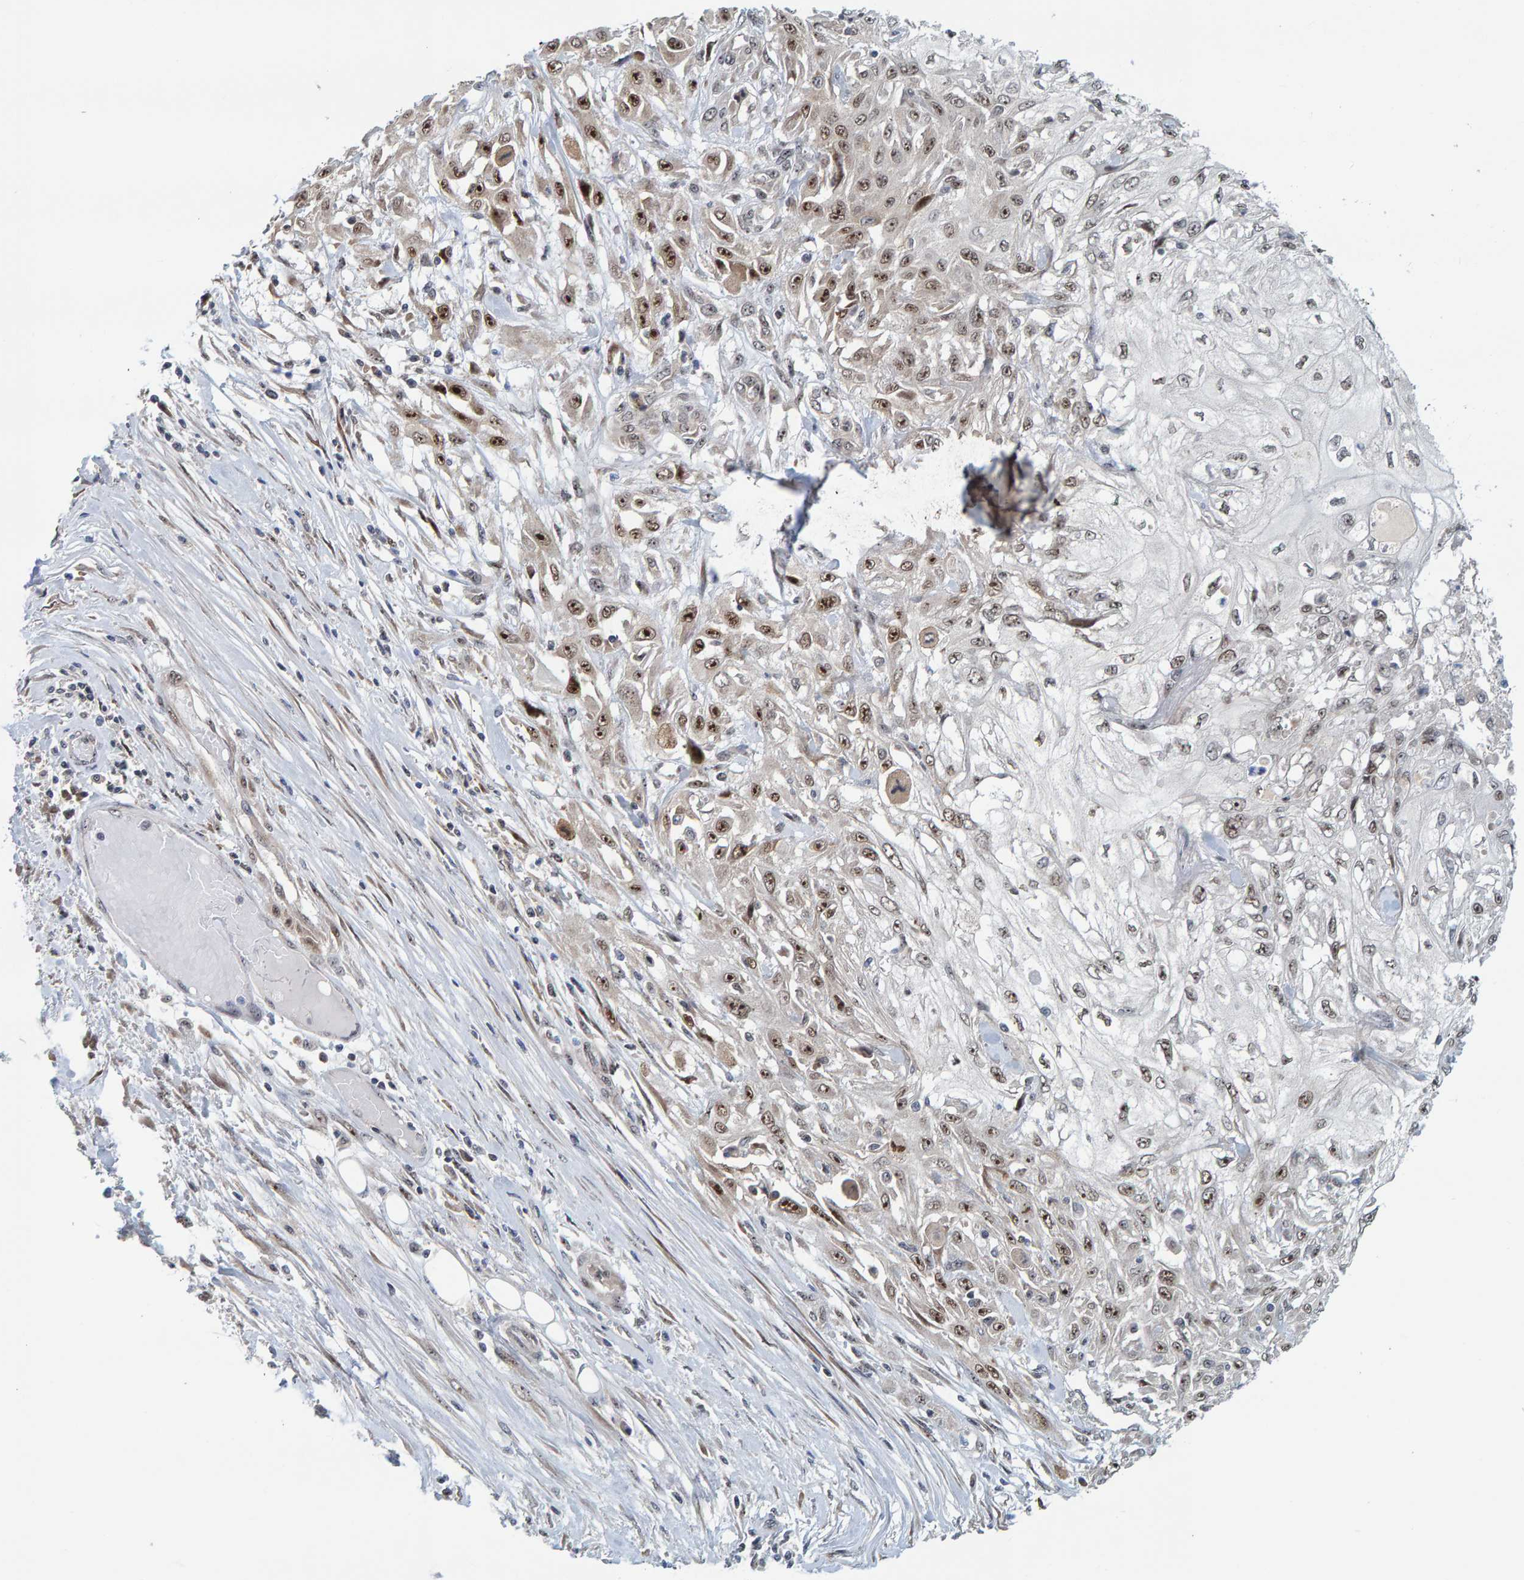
{"staining": {"intensity": "moderate", "quantity": ">75%", "location": "nuclear"}, "tissue": "skin cancer", "cell_type": "Tumor cells", "image_type": "cancer", "snomed": [{"axis": "morphology", "description": "Squamous cell carcinoma, NOS"}, {"axis": "morphology", "description": "Squamous cell carcinoma, metastatic, NOS"}, {"axis": "topography", "description": "Skin"}, {"axis": "topography", "description": "Lymph node"}], "caption": "A high-resolution histopathology image shows immunohistochemistry (IHC) staining of skin cancer, which reveals moderate nuclear positivity in about >75% of tumor cells.", "gene": "POLR1E", "patient": {"sex": "male", "age": 75}}